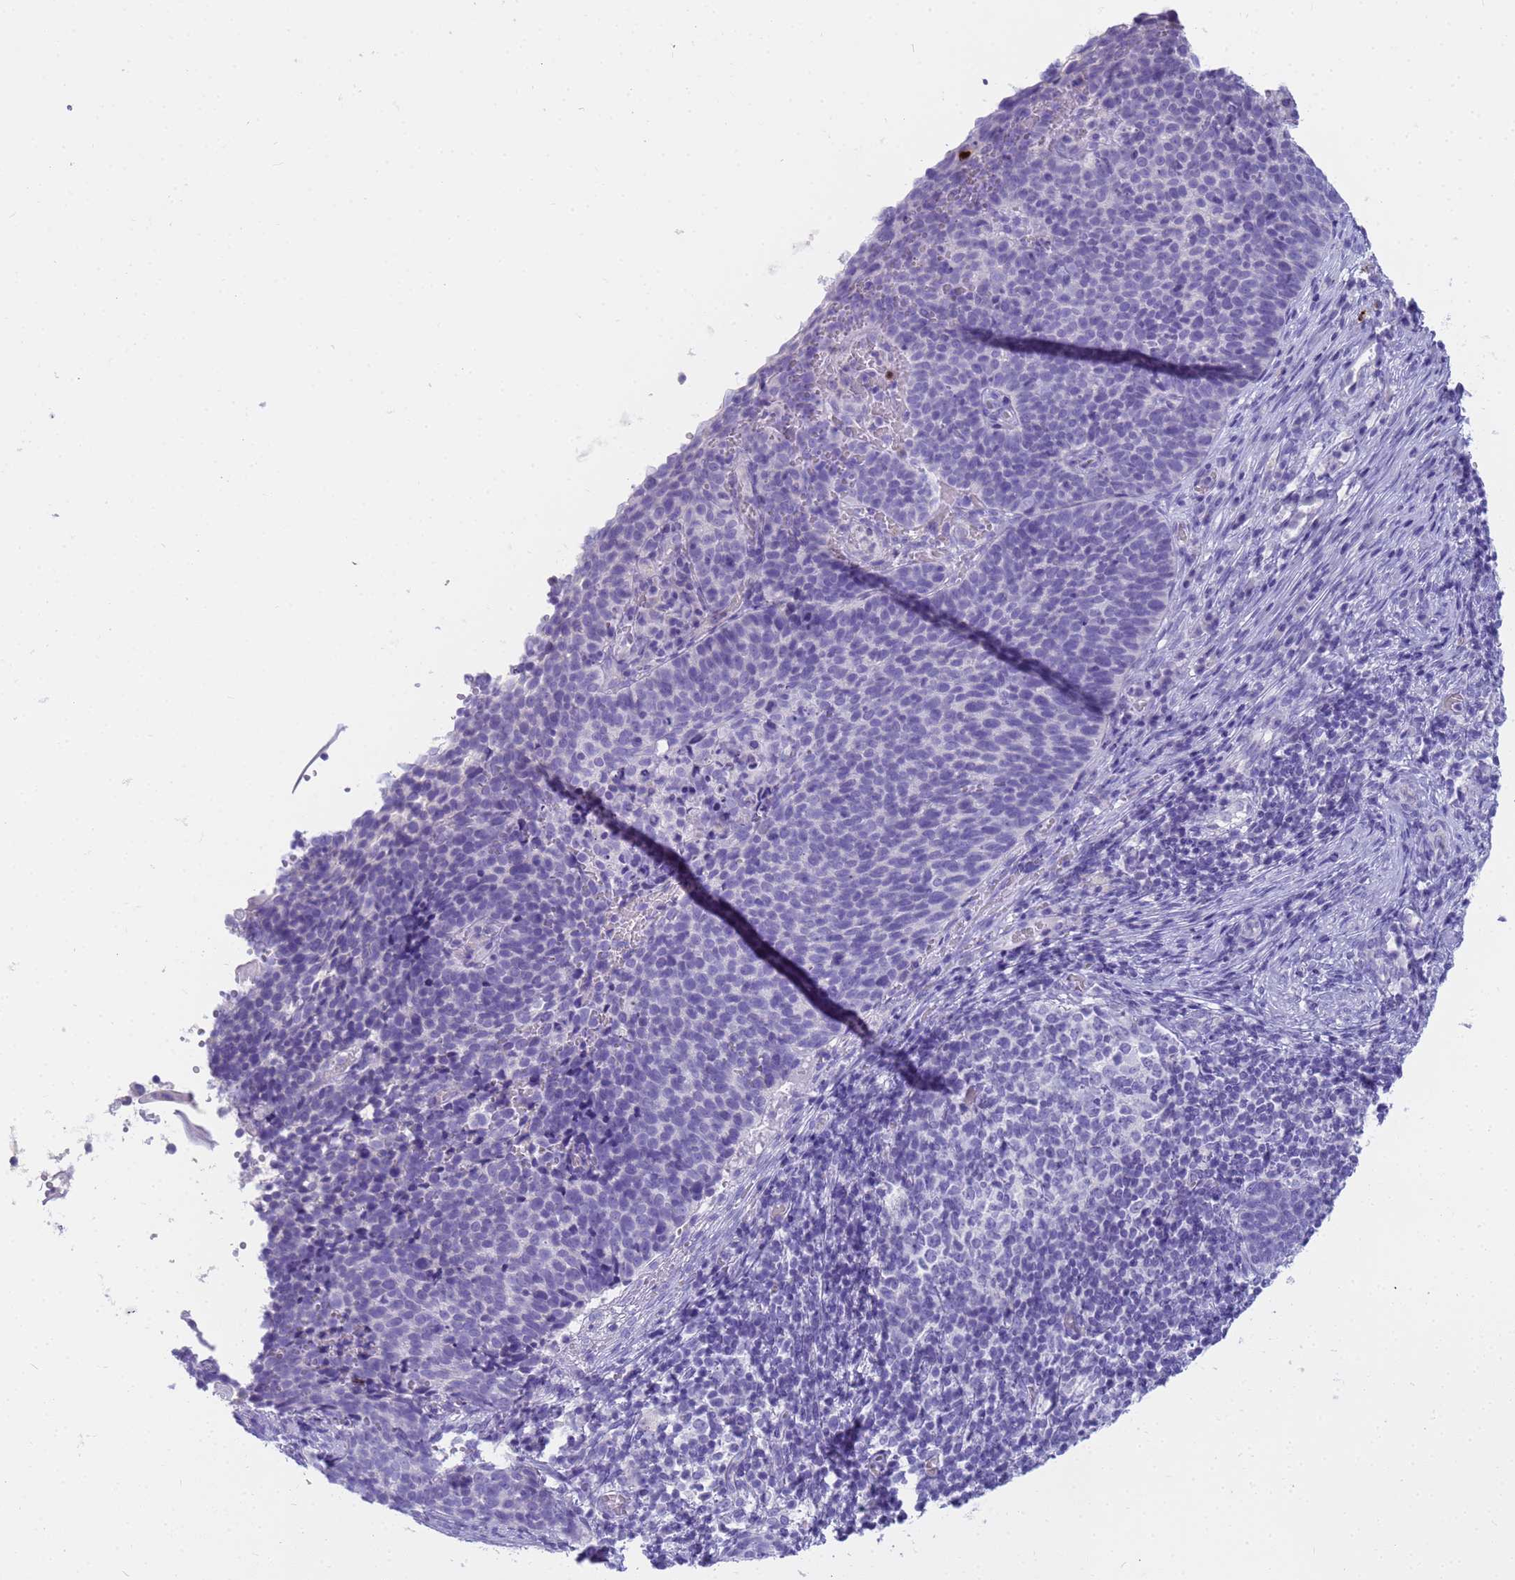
{"staining": {"intensity": "negative", "quantity": "none", "location": "none"}, "tissue": "cervical cancer", "cell_type": "Tumor cells", "image_type": "cancer", "snomed": [{"axis": "morphology", "description": "Normal tissue, NOS"}, {"axis": "morphology", "description": "Squamous cell carcinoma, NOS"}, {"axis": "topography", "description": "Cervix"}], "caption": "The image displays no staining of tumor cells in cervical cancer (squamous cell carcinoma).", "gene": "RNASE2", "patient": {"sex": "female", "age": 39}}